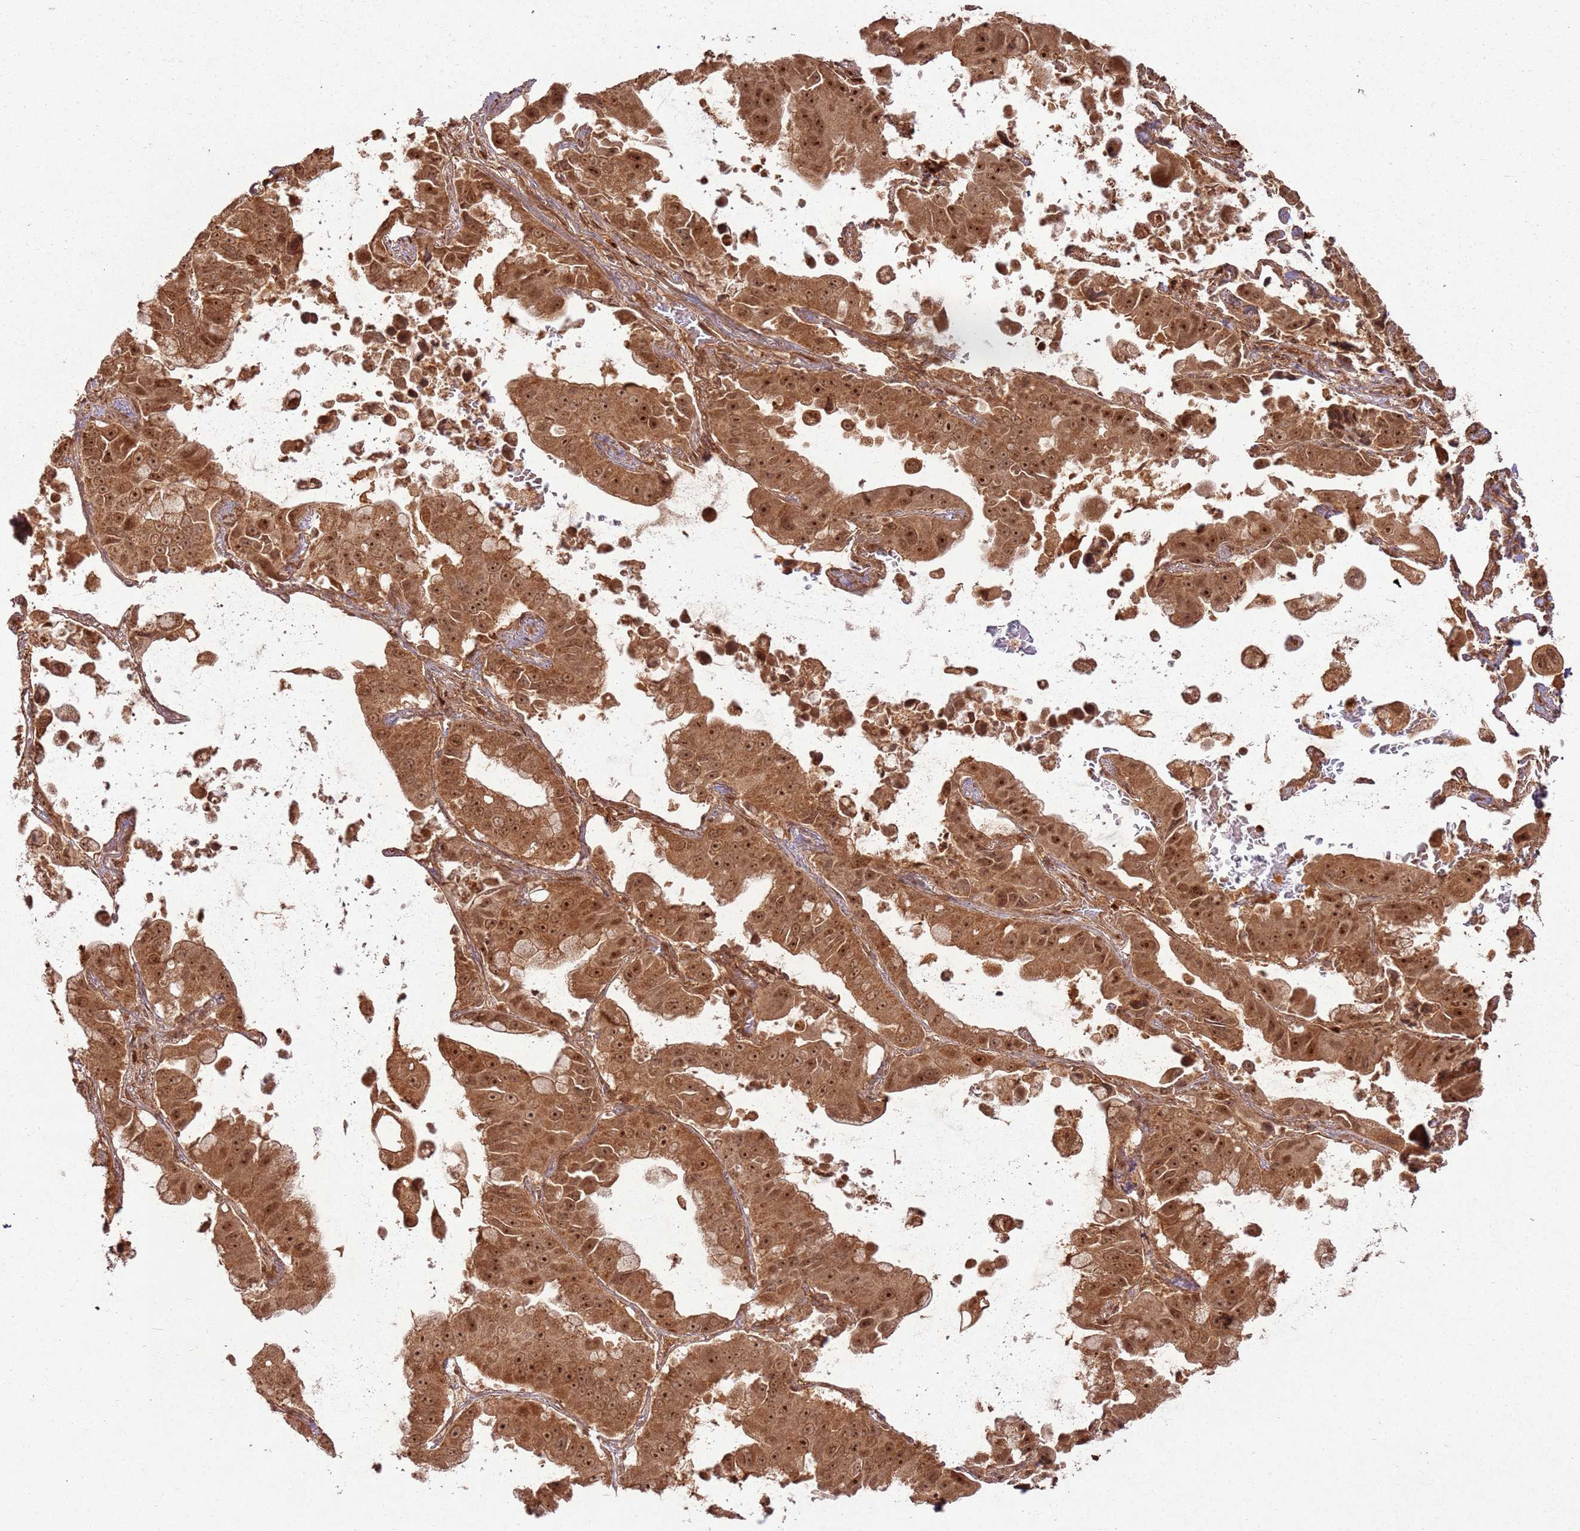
{"staining": {"intensity": "moderate", "quantity": ">75%", "location": "cytoplasmic/membranous,nuclear"}, "tissue": "lung cancer", "cell_type": "Tumor cells", "image_type": "cancer", "snomed": [{"axis": "morphology", "description": "Adenocarcinoma, NOS"}, {"axis": "topography", "description": "Lung"}], "caption": "Lung cancer stained for a protein exhibits moderate cytoplasmic/membranous and nuclear positivity in tumor cells.", "gene": "TBC1D13", "patient": {"sex": "male", "age": 64}}